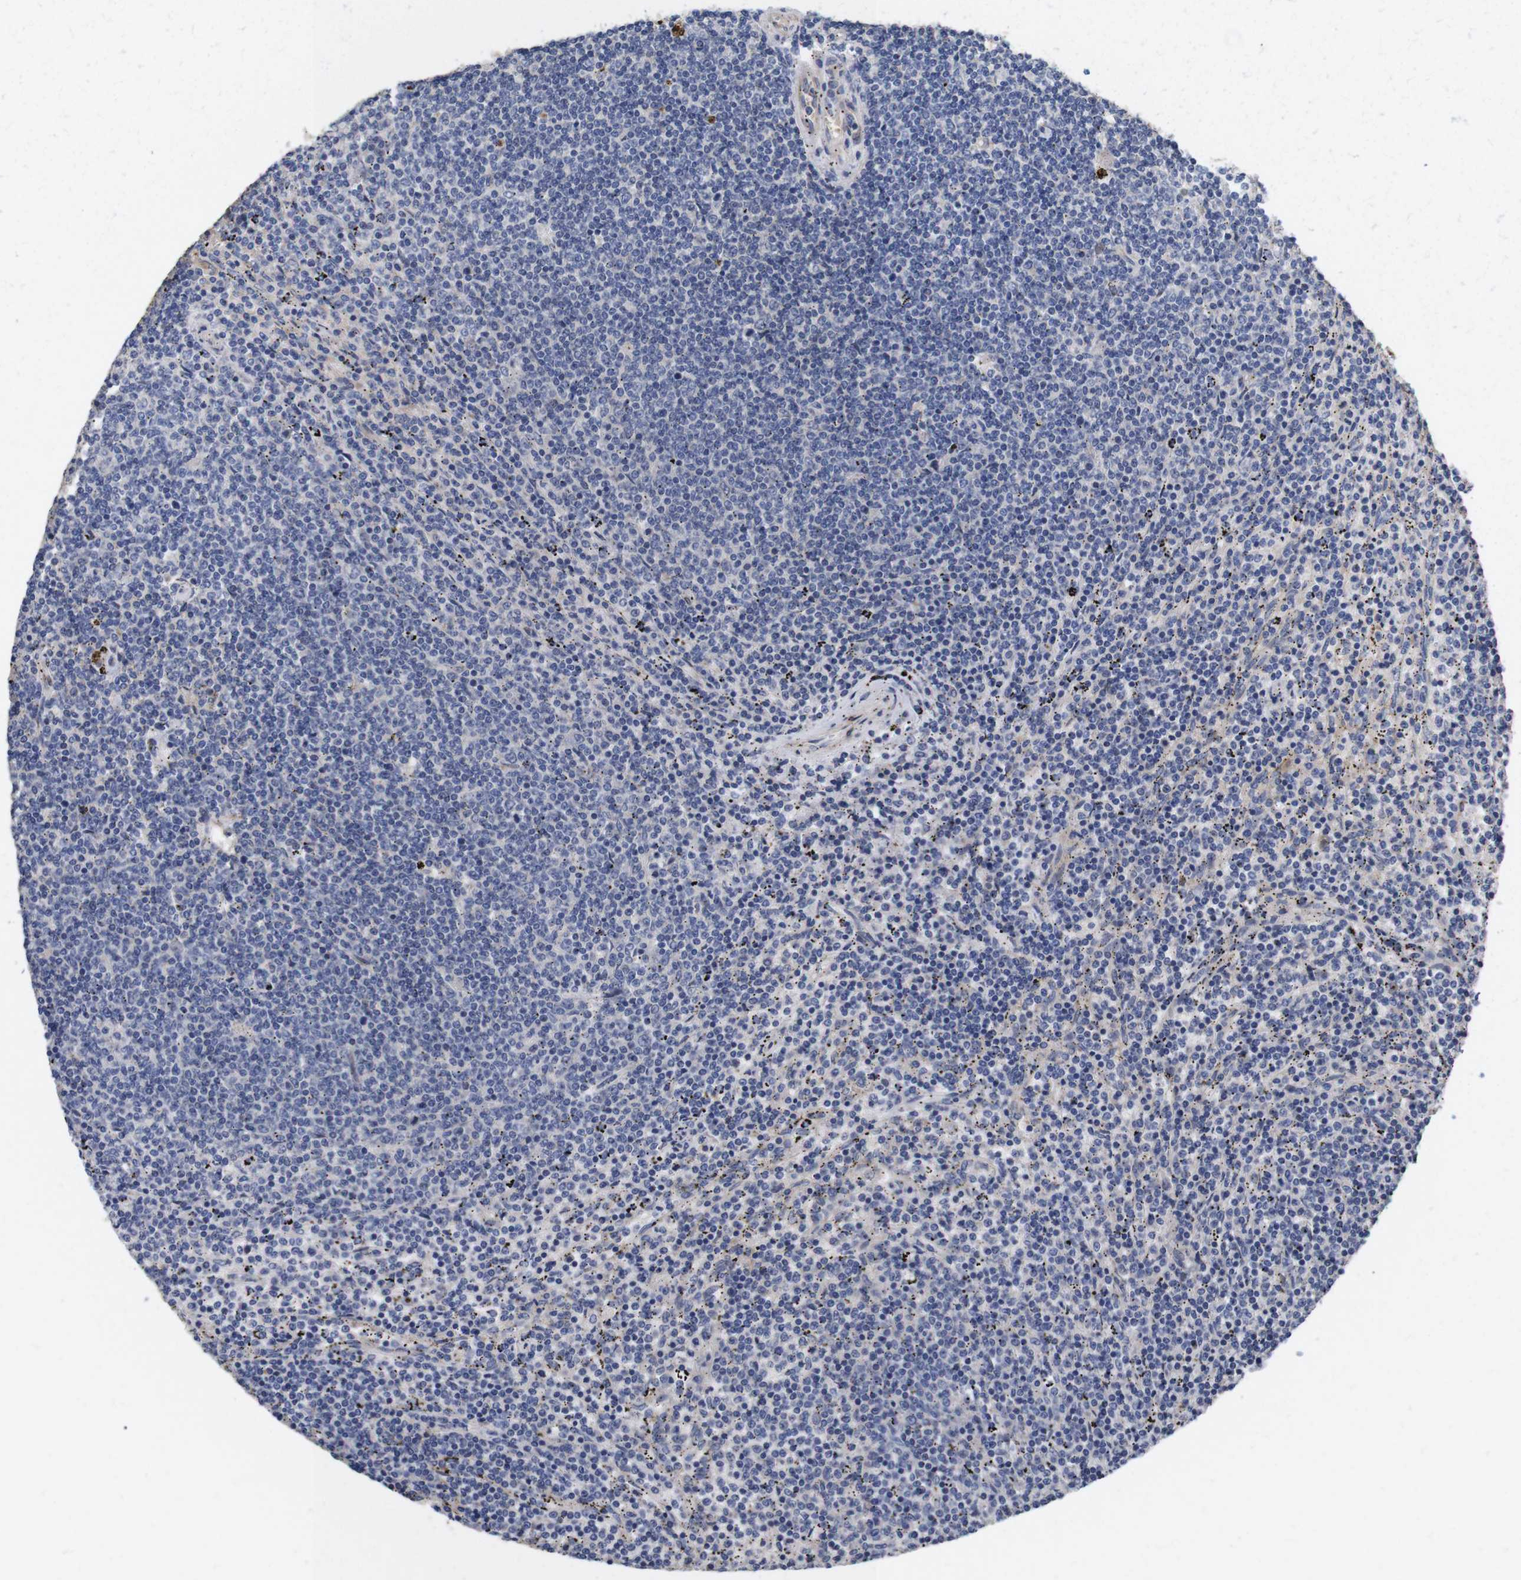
{"staining": {"intensity": "negative", "quantity": "none", "location": "none"}, "tissue": "lymphoma", "cell_type": "Tumor cells", "image_type": "cancer", "snomed": [{"axis": "morphology", "description": "Malignant lymphoma, non-Hodgkin's type, Low grade"}, {"axis": "topography", "description": "Spleen"}], "caption": "High magnification brightfield microscopy of lymphoma stained with DAB (brown) and counterstained with hematoxylin (blue): tumor cells show no significant expression.", "gene": "SPRY3", "patient": {"sex": "female", "age": 50}}